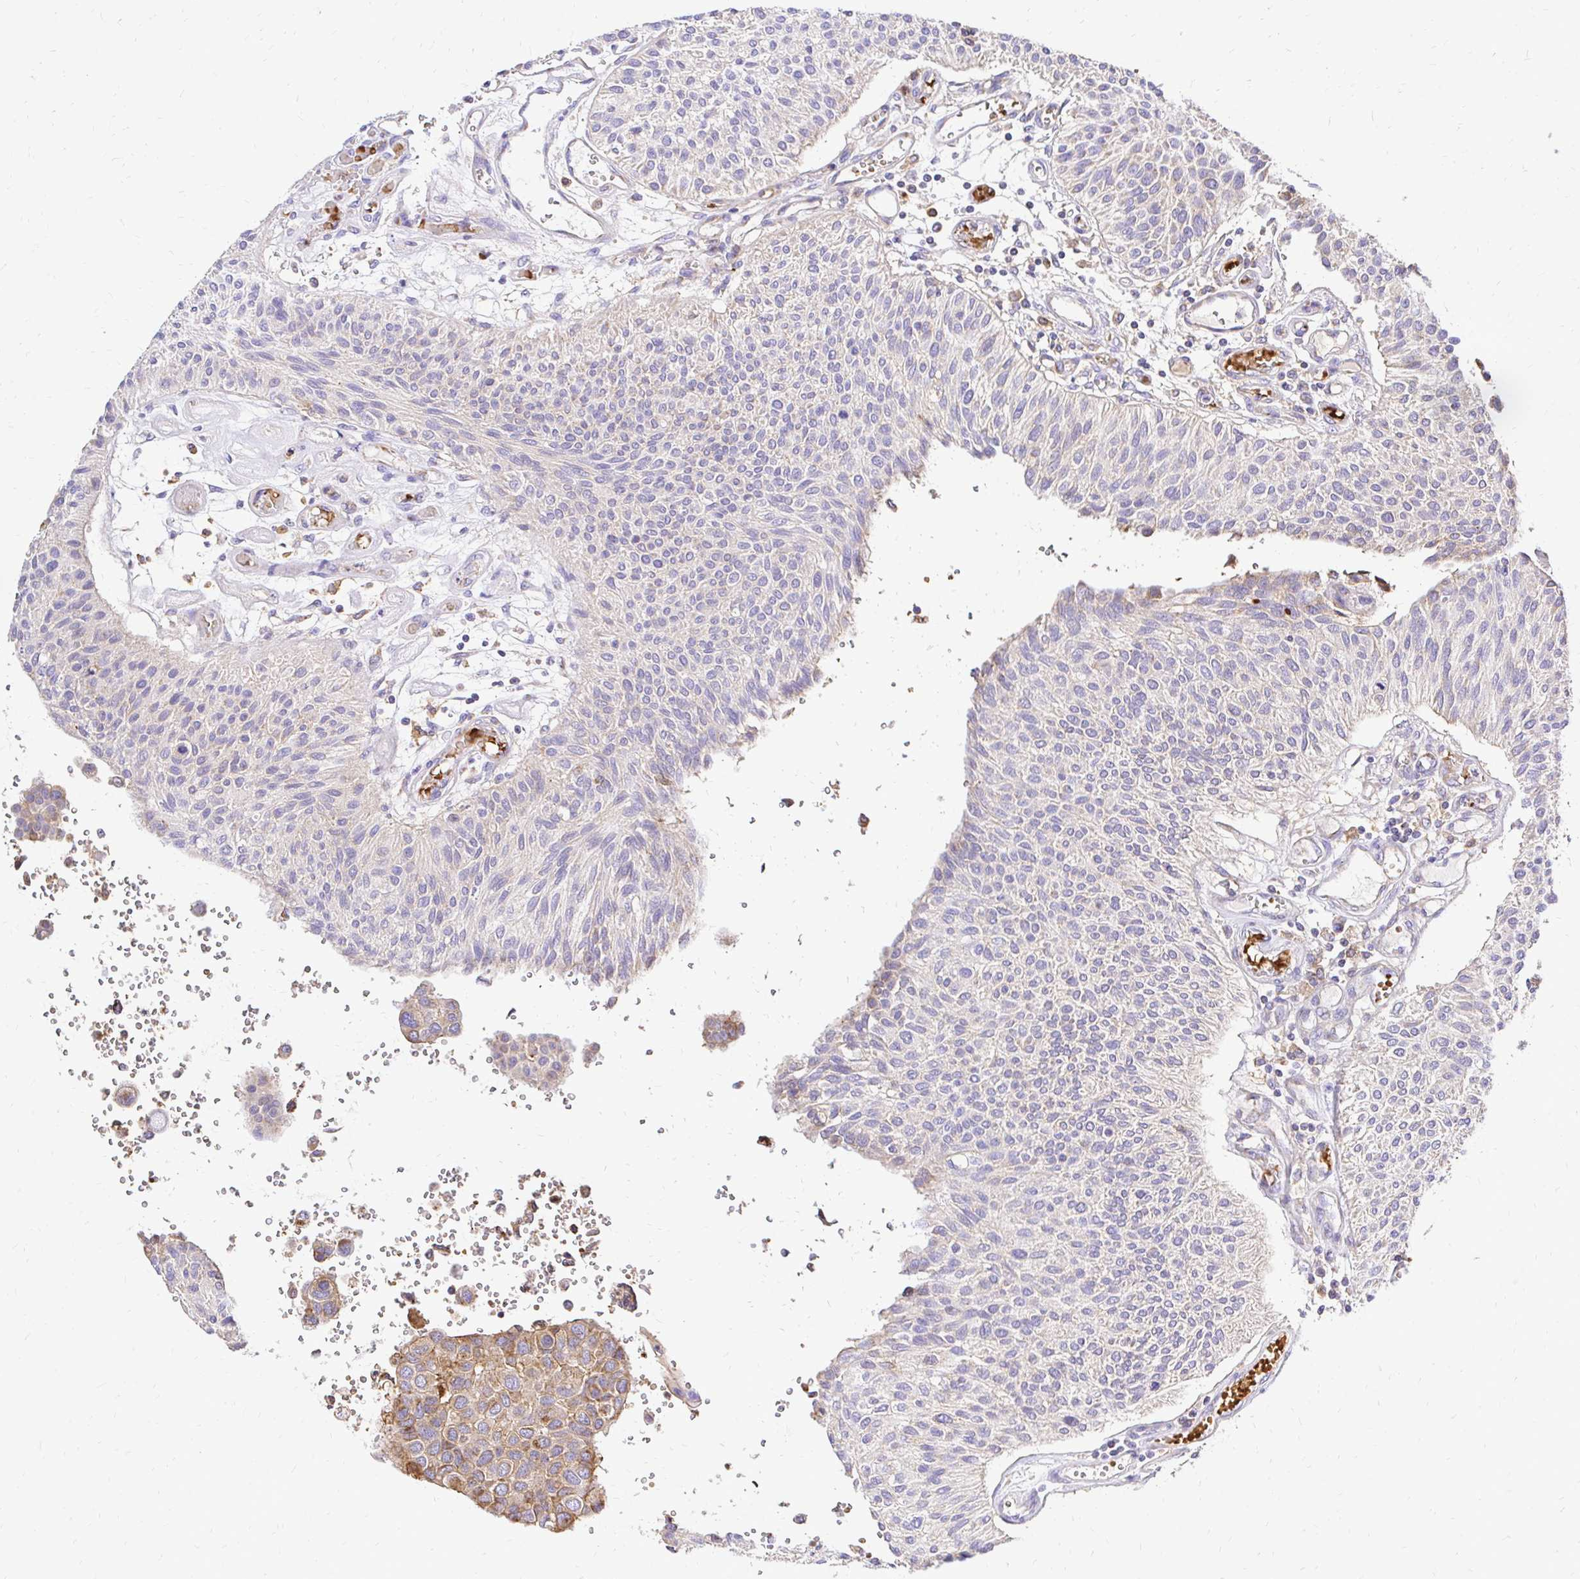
{"staining": {"intensity": "moderate", "quantity": "<25%", "location": "cytoplasmic/membranous"}, "tissue": "urothelial cancer", "cell_type": "Tumor cells", "image_type": "cancer", "snomed": [{"axis": "morphology", "description": "Urothelial carcinoma, NOS"}, {"axis": "topography", "description": "Urinary bladder"}], "caption": "Protein analysis of urothelial cancer tissue demonstrates moderate cytoplasmic/membranous staining in about <25% of tumor cells.", "gene": "MRPL13", "patient": {"sex": "male", "age": 55}}